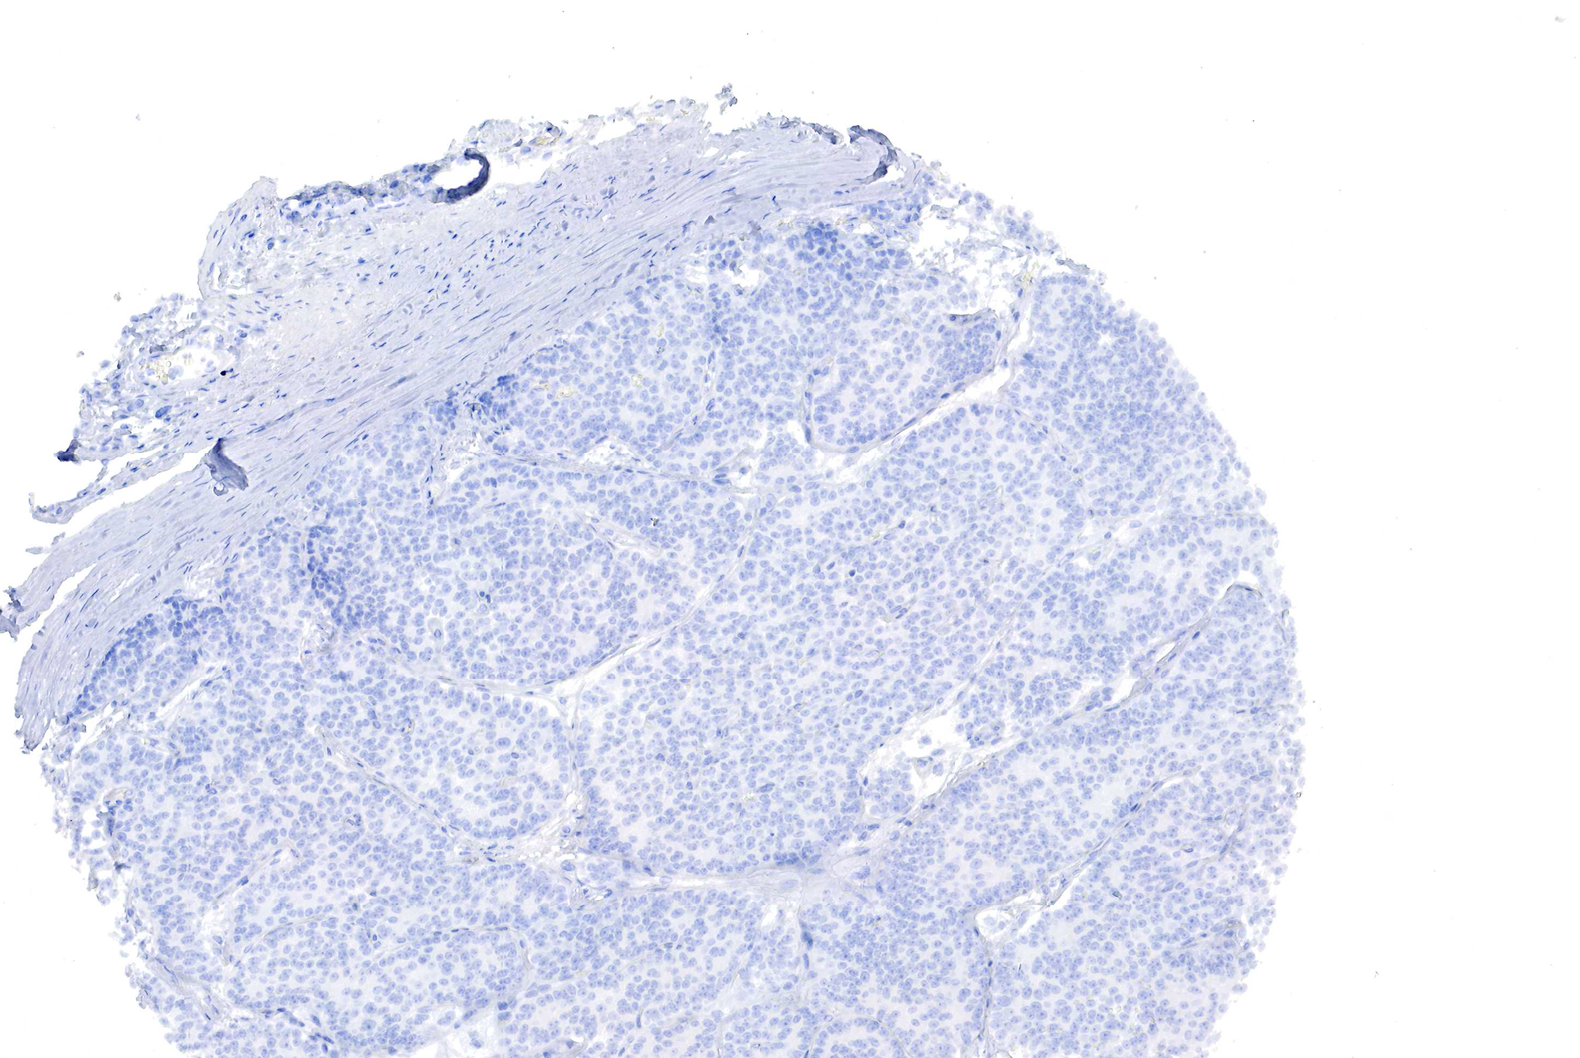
{"staining": {"intensity": "negative", "quantity": "none", "location": "none"}, "tissue": "carcinoid", "cell_type": "Tumor cells", "image_type": "cancer", "snomed": [{"axis": "morphology", "description": "Carcinoid, malignant, NOS"}, {"axis": "topography", "description": "Stomach"}], "caption": "IHC histopathology image of human malignant carcinoid stained for a protein (brown), which demonstrates no positivity in tumor cells.", "gene": "RDX", "patient": {"sex": "female", "age": 76}}